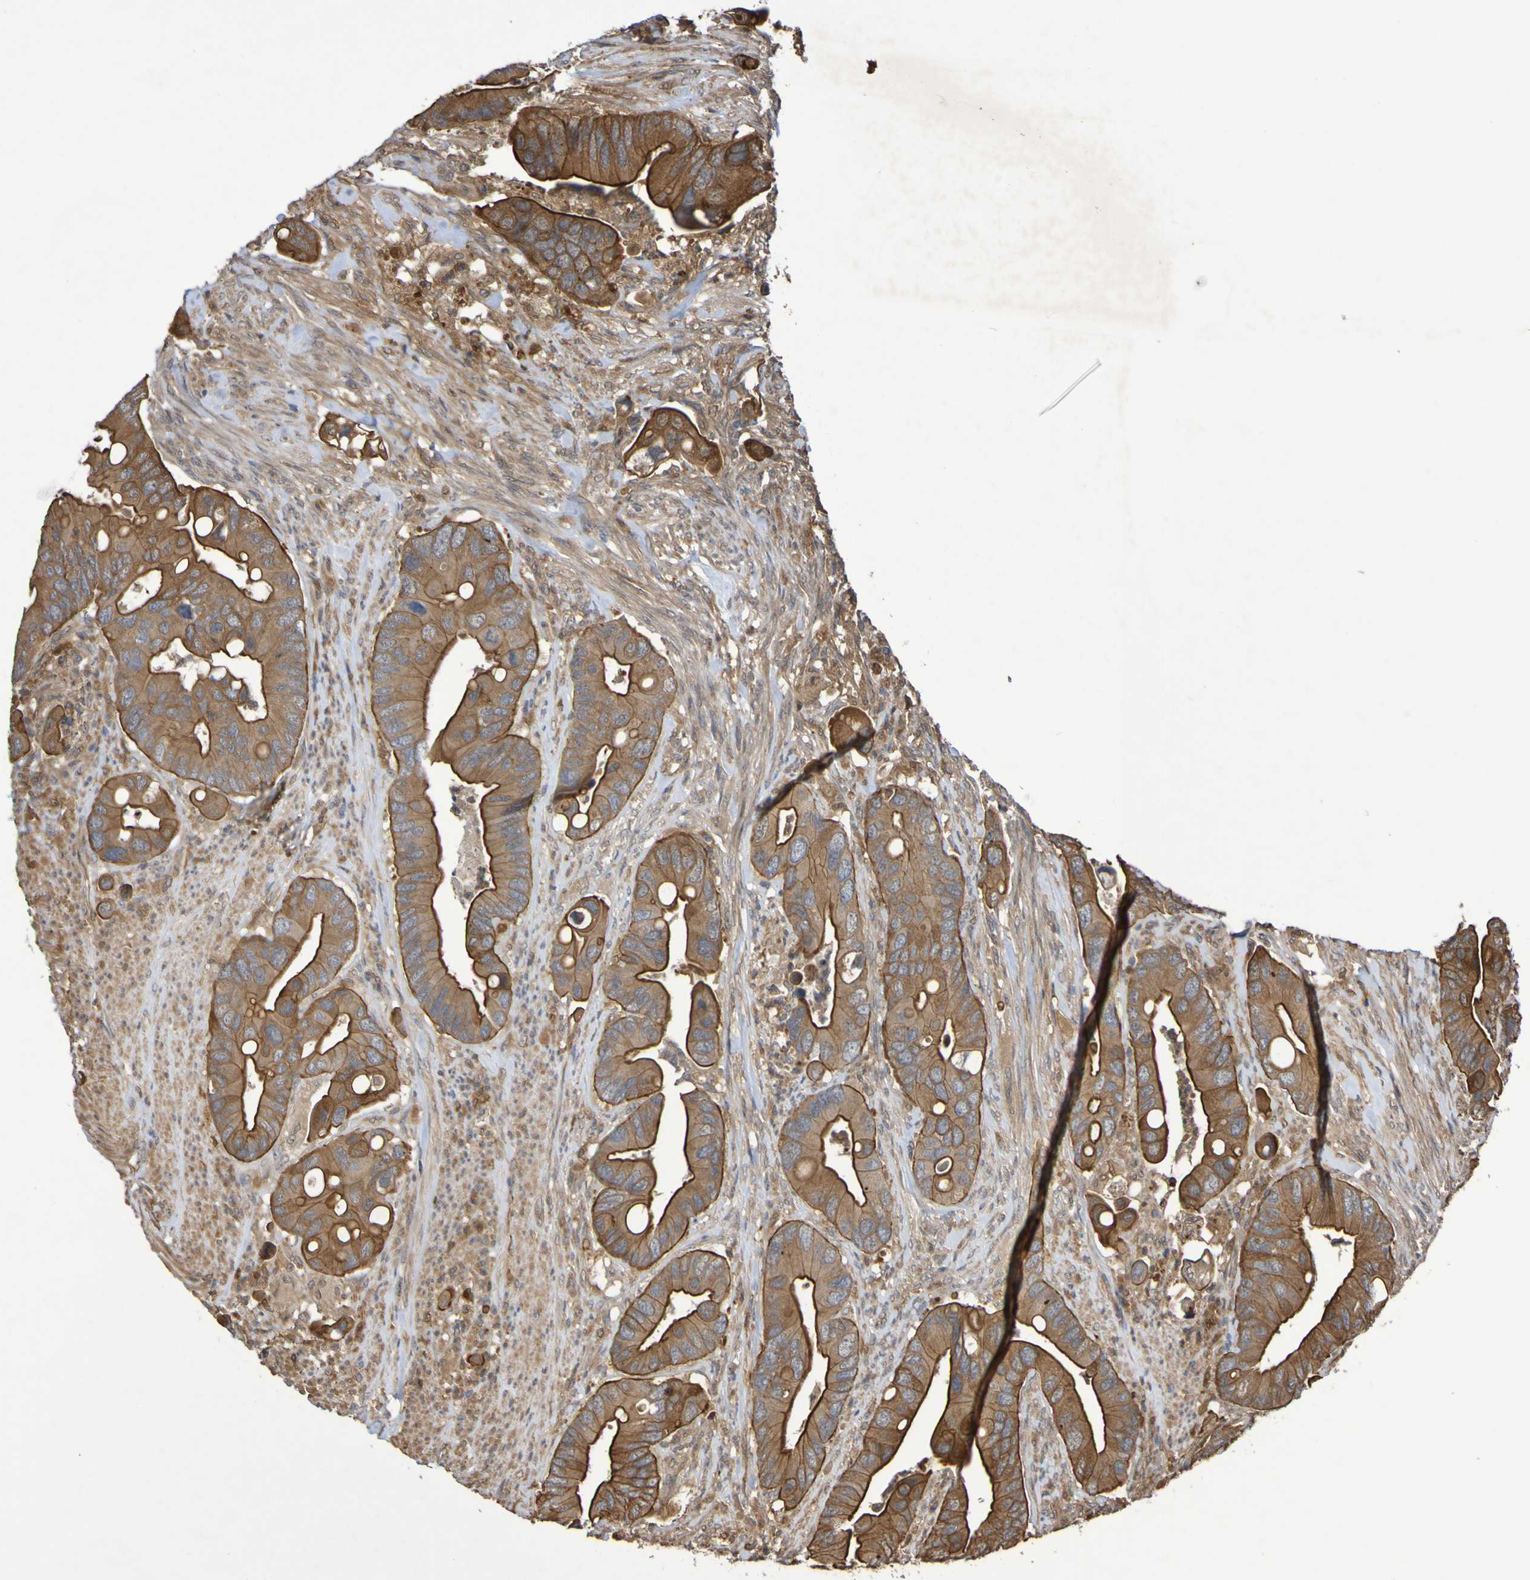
{"staining": {"intensity": "strong", "quantity": ">75%", "location": "cytoplasmic/membranous"}, "tissue": "colorectal cancer", "cell_type": "Tumor cells", "image_type": "cancer", "snomed": [{"axis": "morphology", "description": "Adenocarcinoma, NOS"}, {"axis": "topography", "description": "Rectum"}], "caption": "A brown stain shows strong cytoplasmic/membranous positivity of a protein in colorectal cancer (adenocarcinoma) tumor cells.", "gene": "SERPINB6", "patient": {"sex": "female", "age": 57}}